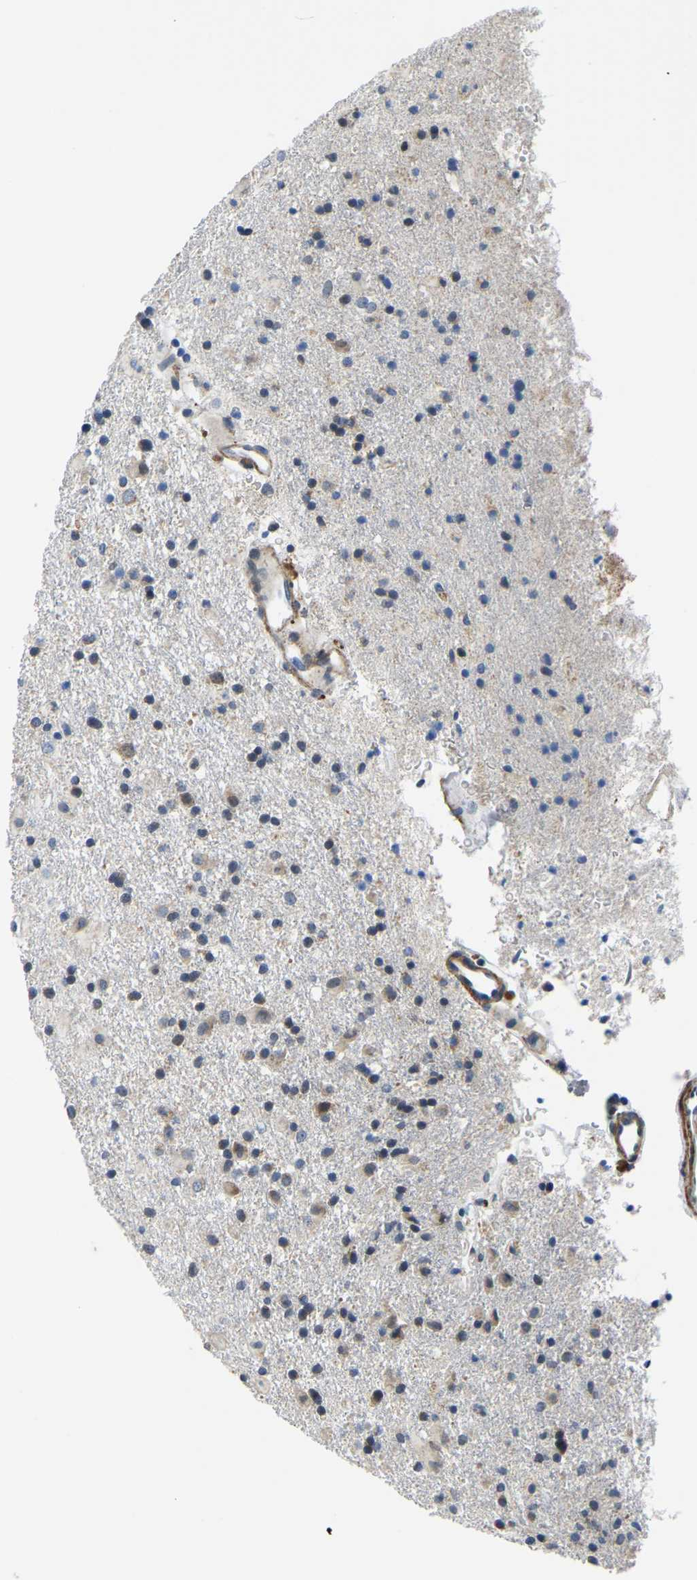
{"staining": {"intensity": "negative", "quantity": "none", "location": "none"}, "tissue": "glioma", "cell_type": "Tumor cells", "image_type": "cancer", "snomed": [{"axis": "morphology", "description": "Glioma, malignant, Low grade"}, {"axis": "topography", "description": "Brain"}], "caption": "This photomicrograph is of low-grade glioma (malignant) stained with immunohistochemistry (IHC) to label a protein in brown with the nuclei are counter-stained blue. There is no expression in tumor cells.", "gene": "LIAS", "patient": {"sex": "male", "age": 65}}